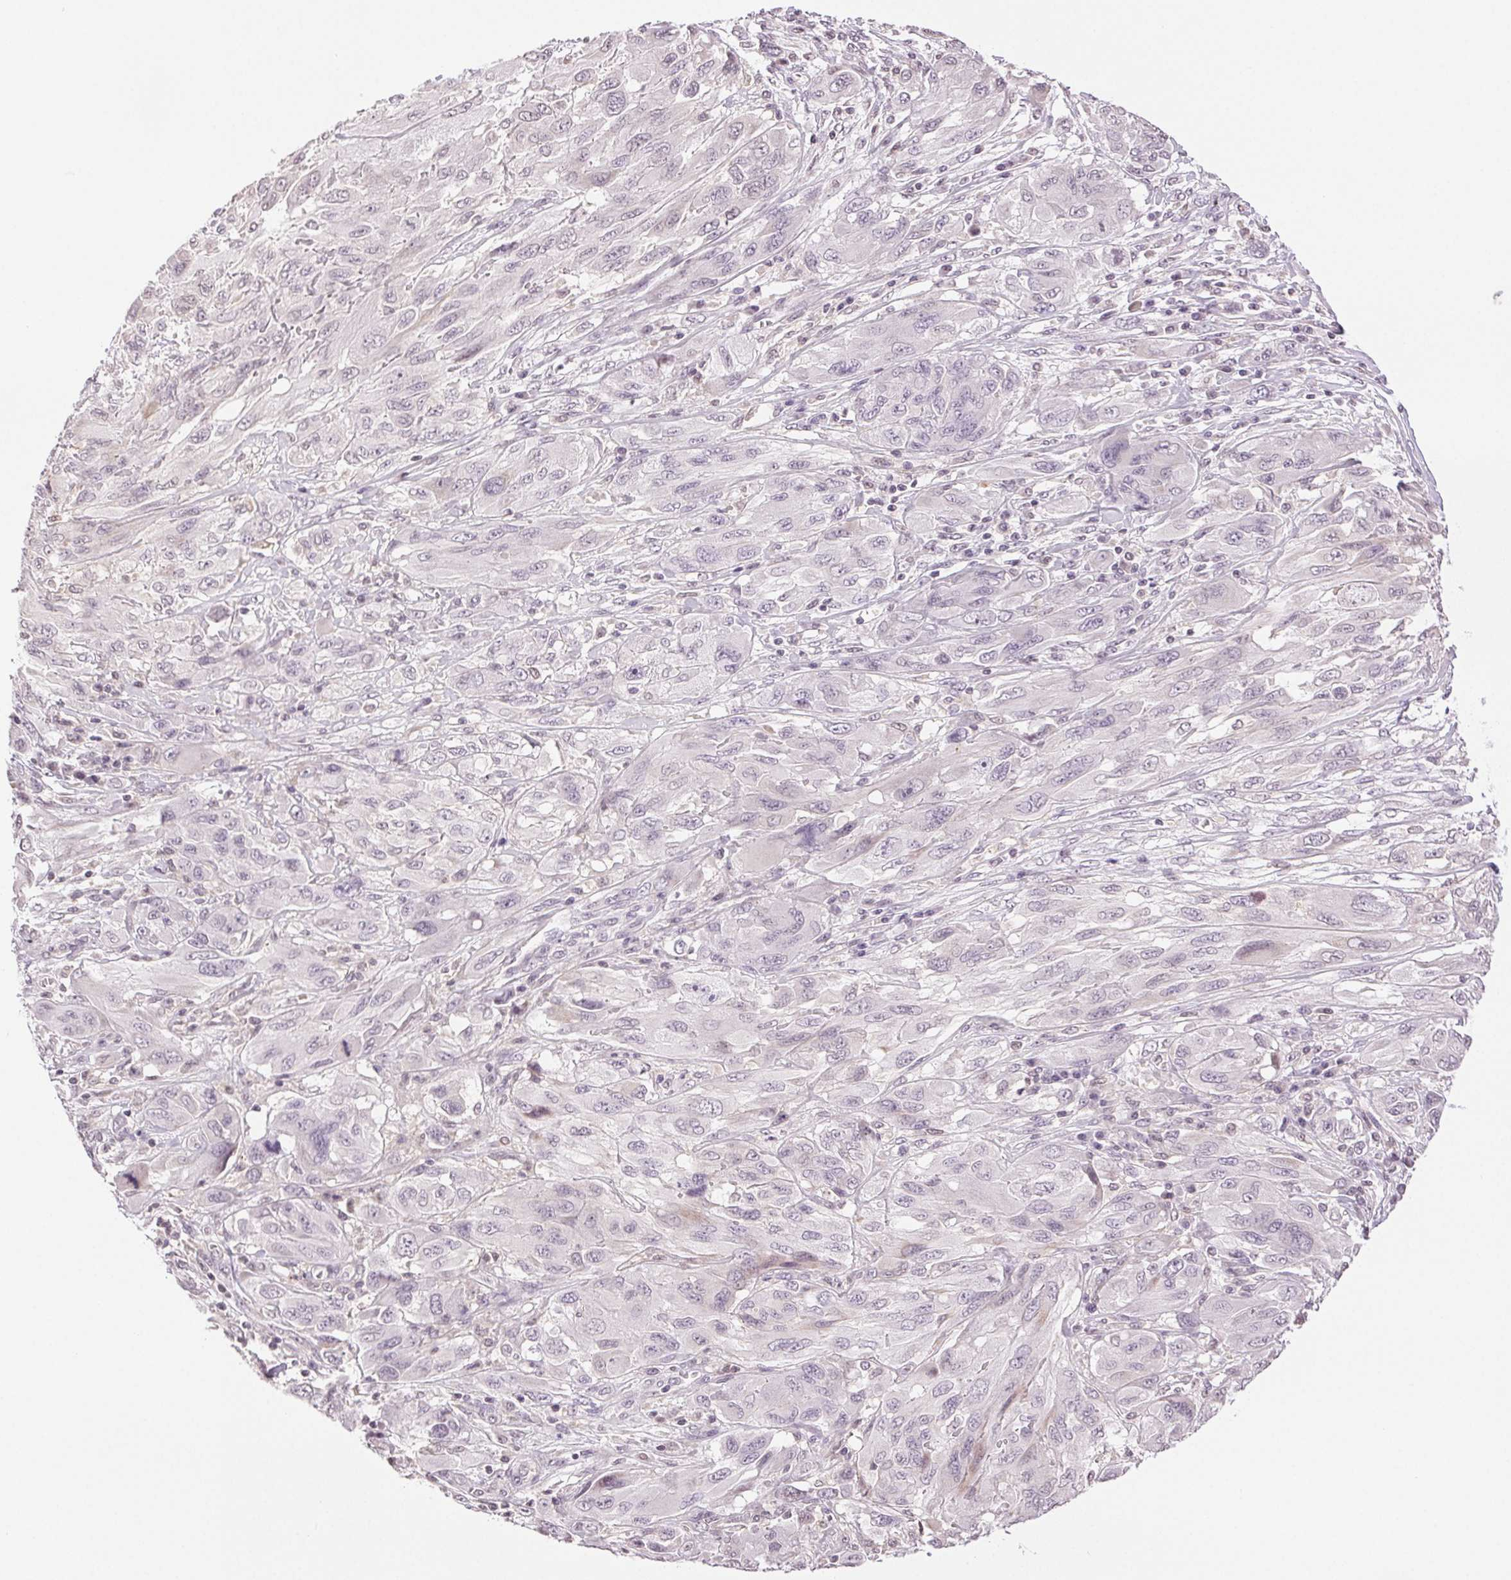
{"staining": {"intensity": "negative", "quantity": "none", "location": "none"}, "tissue": "melanoma", "cell_type": "Tumor cells", "image_type": "cancer", "snomed": [{"axis": "morphology", "description": "Malignant melanoma, NOS"}, {"axis": "topography", "description": "Skin"}], "caption": "Malignant melanoma was stained to show a protein in brown. There is no significant staining in tumor cells.", "gene": "TNNT3", "patient": {"sex": "female", "age": 91}}